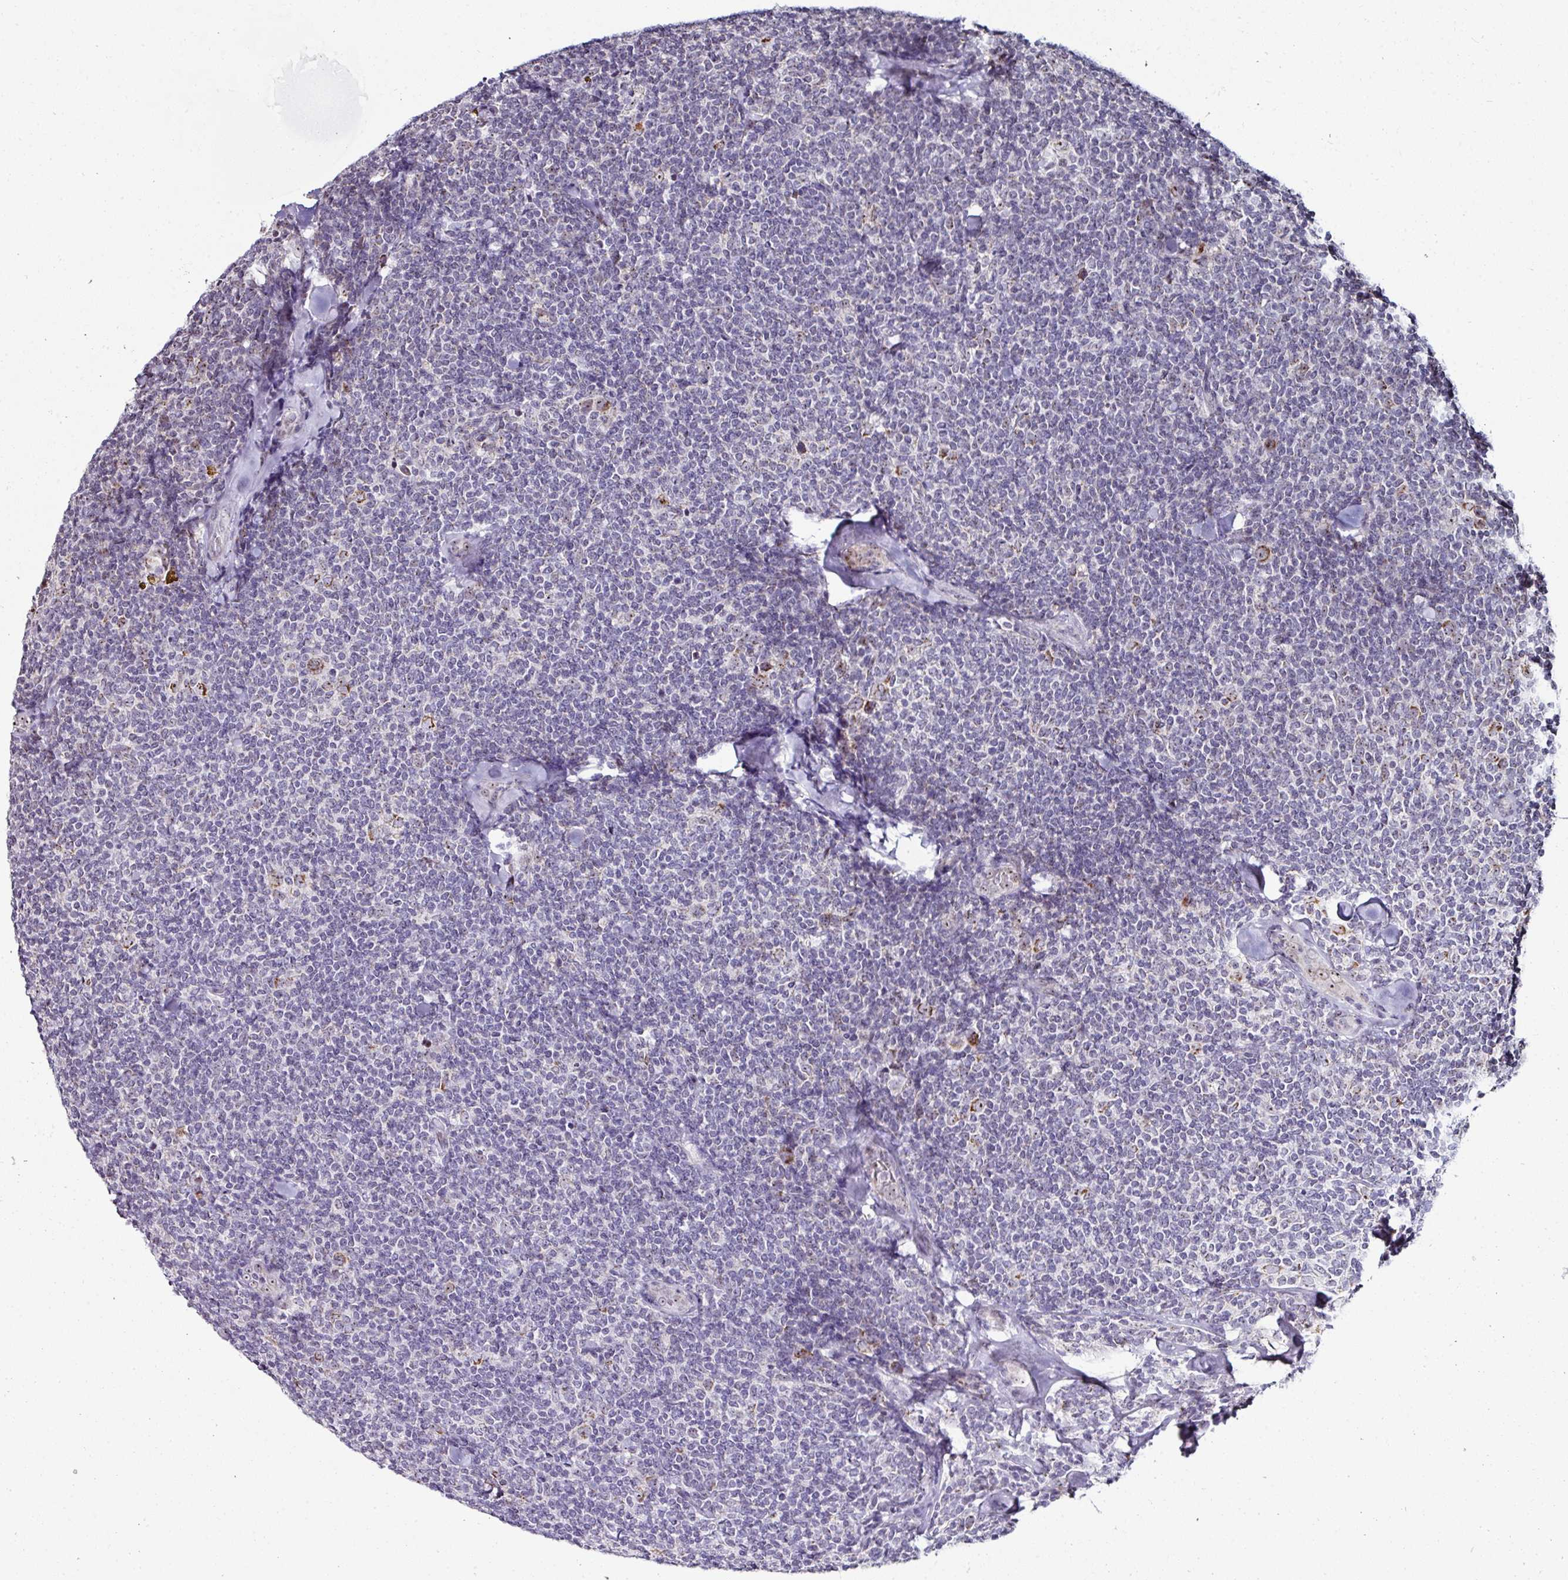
{"staining": {"intensity": "negative", "quantity": "none", "location": "none"}, "tissue": "lymphoma", "cell_type": "Tumor cells", "image_type": "cancer", "snomed": [{"axis": "morphology", "description": "Malignant lymphoma, non-Hodgkin's type, Low grade"}, {"axis": "topography", "description": "Lymph node"}], "caption": "Immunohistochemistry of human lymphoma demonstrates no staining in tumor cells.", "gene": "NACC2", "patient": {"sex": "female", "age": 56}}